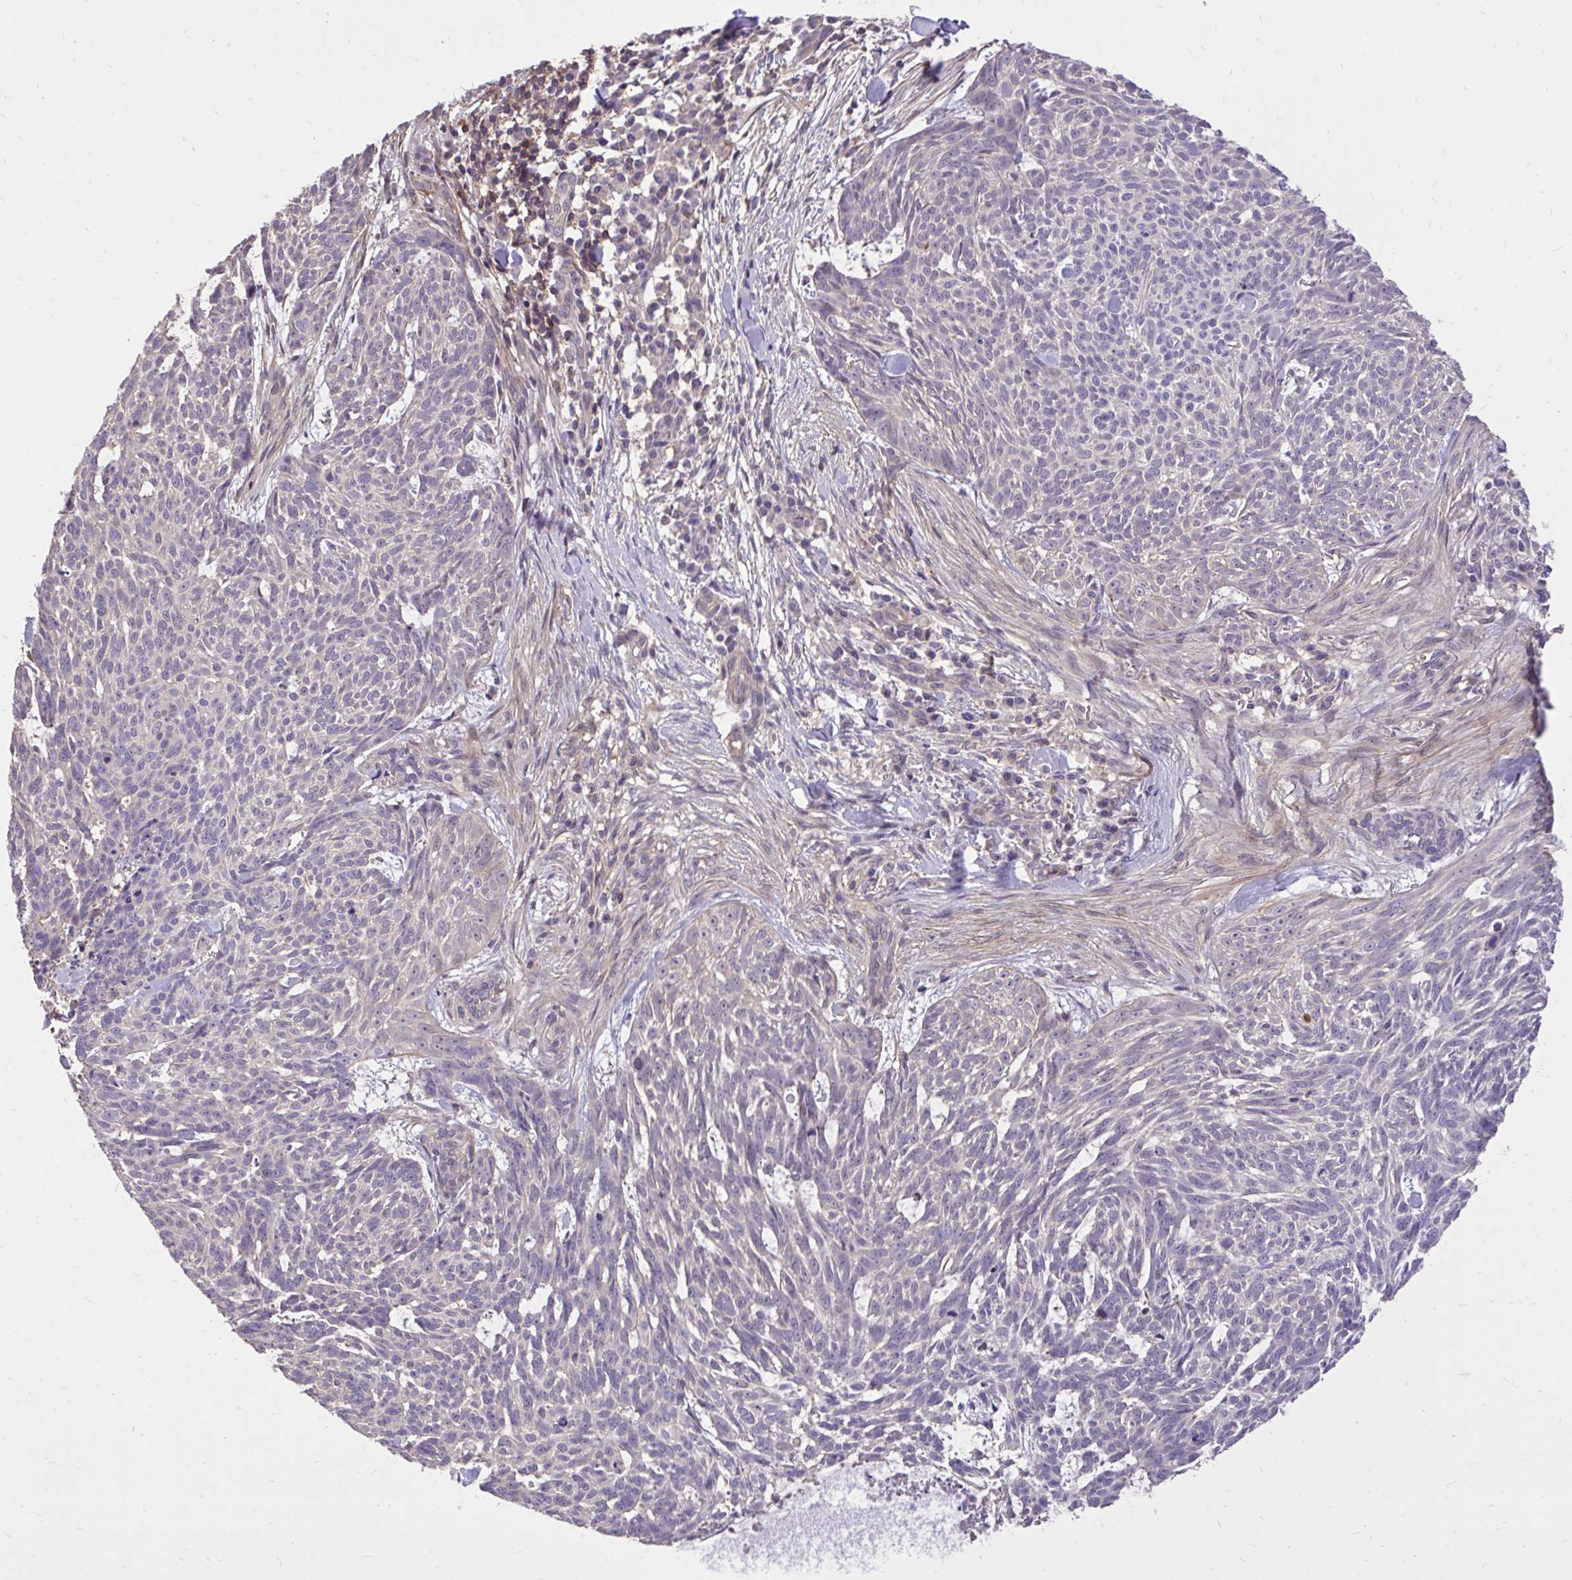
{"staining": {"intensity": "negative", "quantity": "none", "location": "none"}, "tissue": "skin cancer", "cell_type": "Tumor cells", "image_type": "cancer", "snomed": [{"axis": "morphology", "description": "Basal cell carcinoma"}, {"axis": "topography", "description": "Skin"}], "caption": "Protein analysis of skin cancer (basal cell carcinoma) displays no significant staining in tumor cells.", "gene": "IGFL2", "patient": {"sex": "female", "age": 93}}